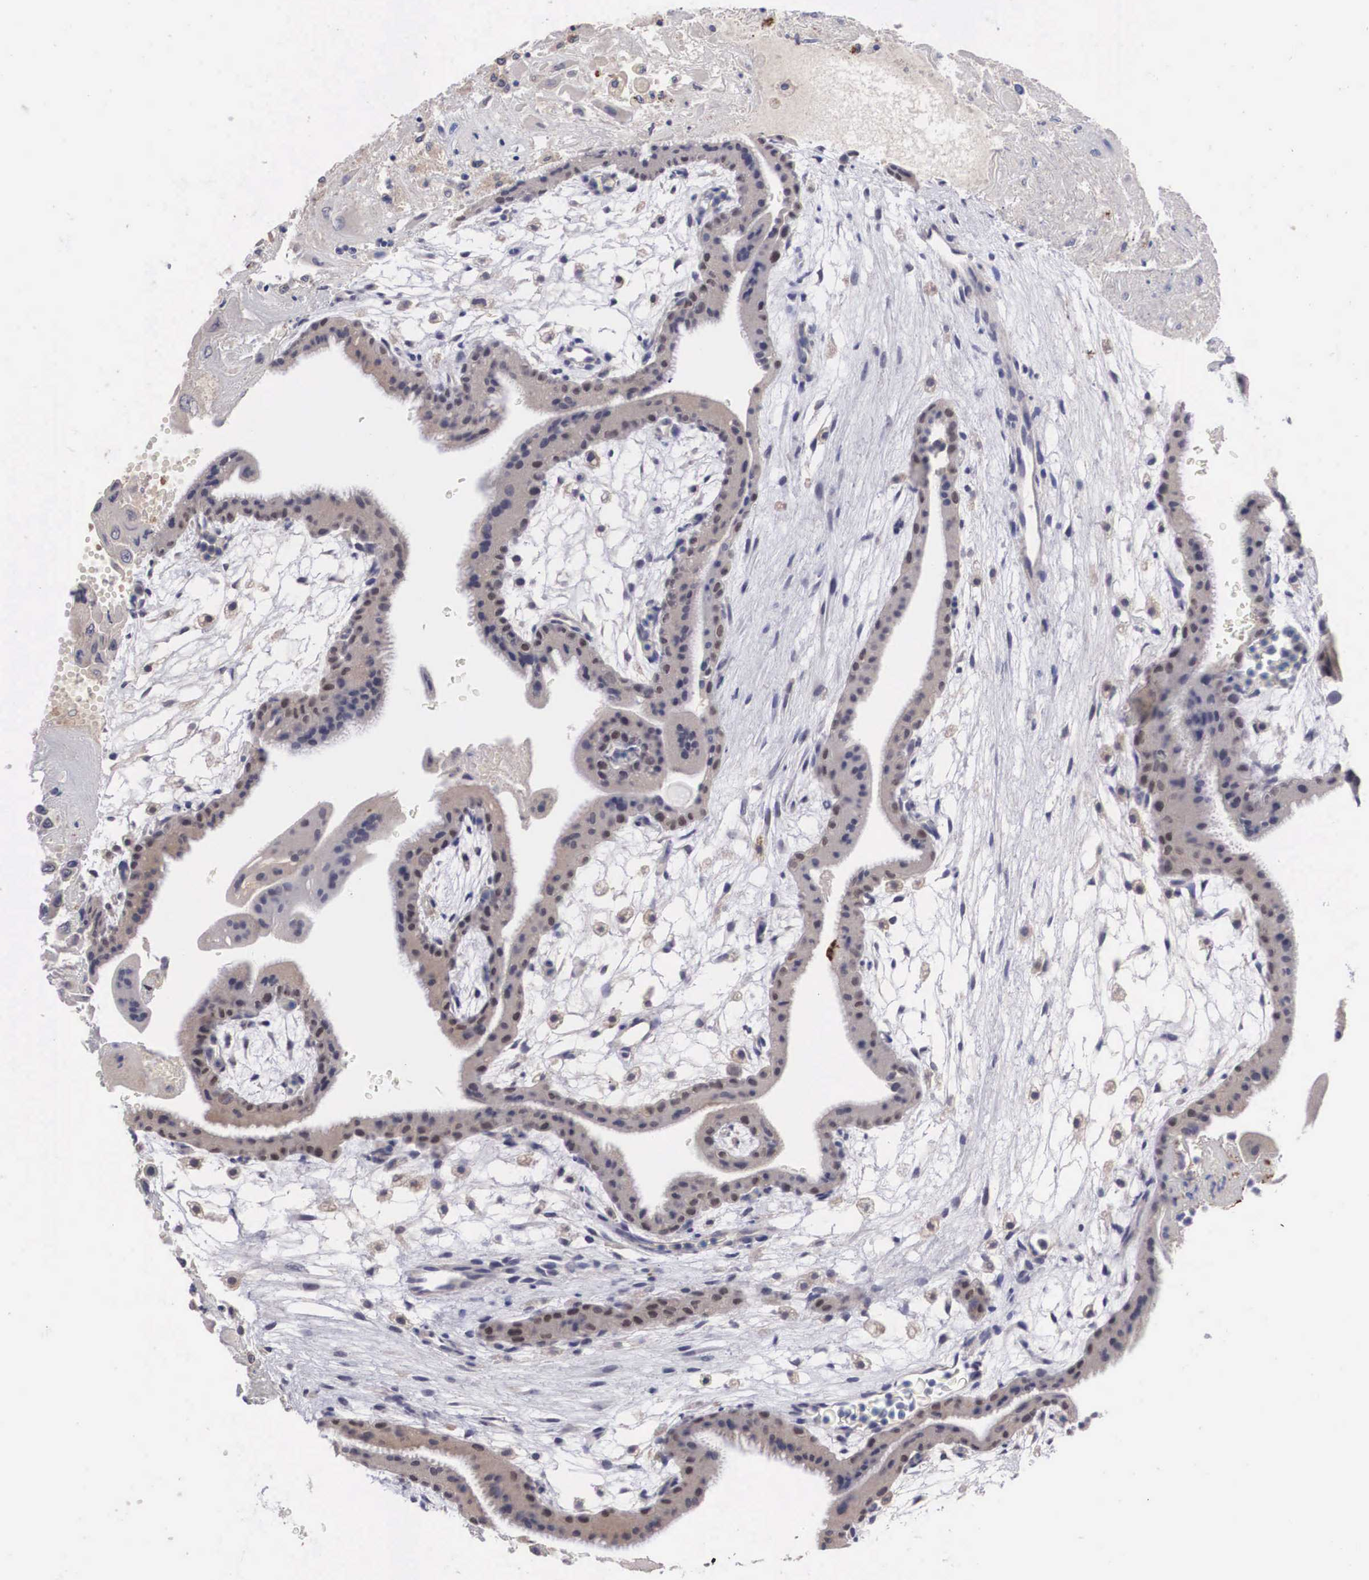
{"staining": {"intensity": "weak", "quantity": ">75%", "location": "nuclear"}, "tissue": "placenta", "cell_type": "Decidual cells", "image_type": "normal", "snomed": [{"axis": "morphology", "description": "Normal tissue, NOS"}, {"axis": "topography", "description": "Placenta"}], "caption": "Decidual cells exhibit weak nuclear positivity in about >75% of cells in unremarkable placenta. The protein is shown in brown color, while the nuclei are stained blue.", "gene": "ABHD4", "patient": {"sex": "female", "age": 35}}